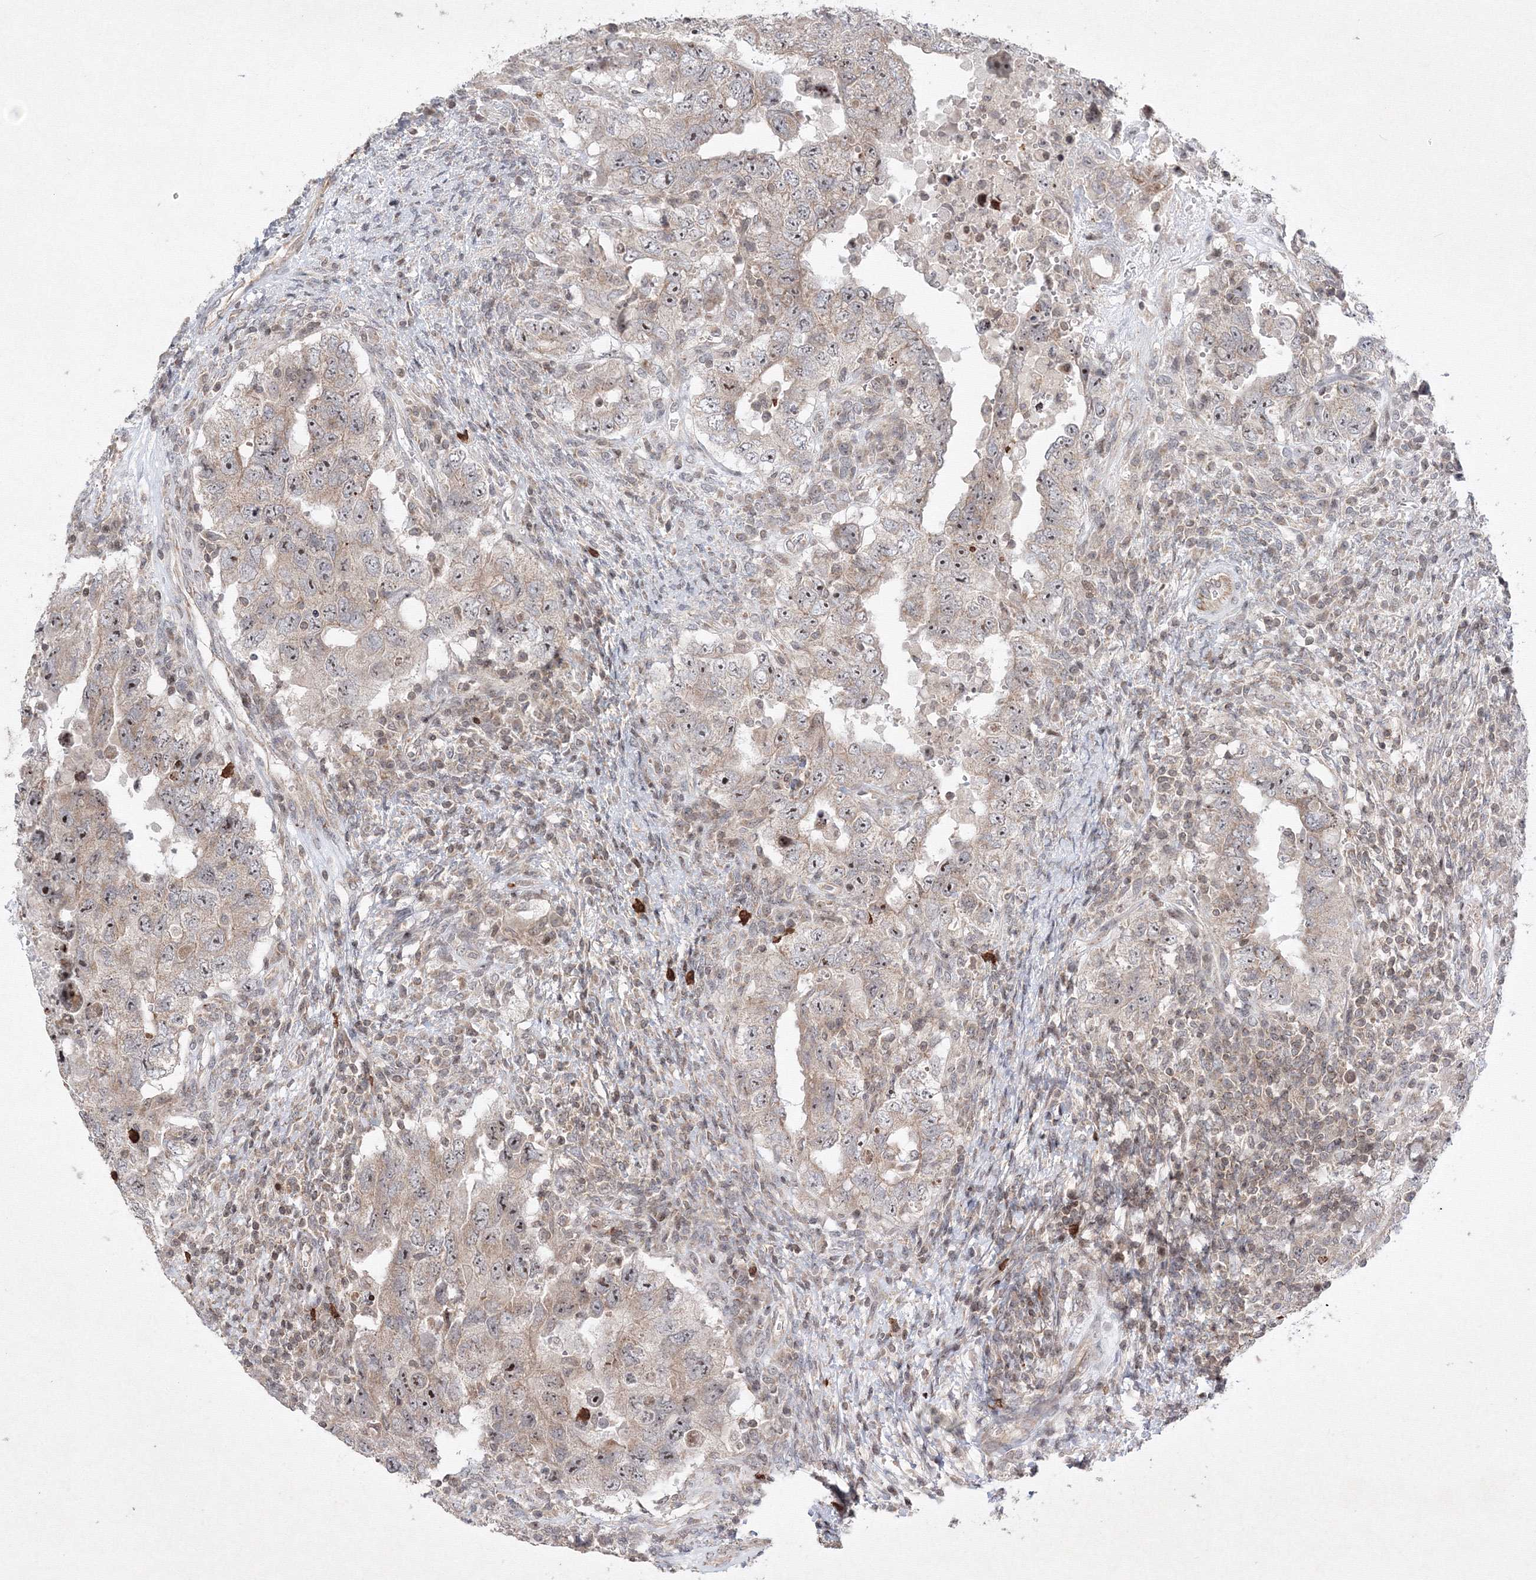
{"staining": {"intensity": "weak", "quantity": ">75%", "location": "cytoplasmic/membranous,nuclear"}, "tissue": "testis cancer", "cell_type": "Tumor cells", "image_type": "cancer", "snomed": [{"axis": "morphology", "description": "Carcinoma, Embryonal, NOS"}, {"axis": "topography", "description": "Testis"}], "caption": "Brown immunohistochemical staining in human testis embryonal carcinoma demonstrates weak cytoplasmic/membranous and nuclear staining in about >75% of tumor cells.", "gene": "MKRN2", "patient": {"sex": "male", "age": 26}}